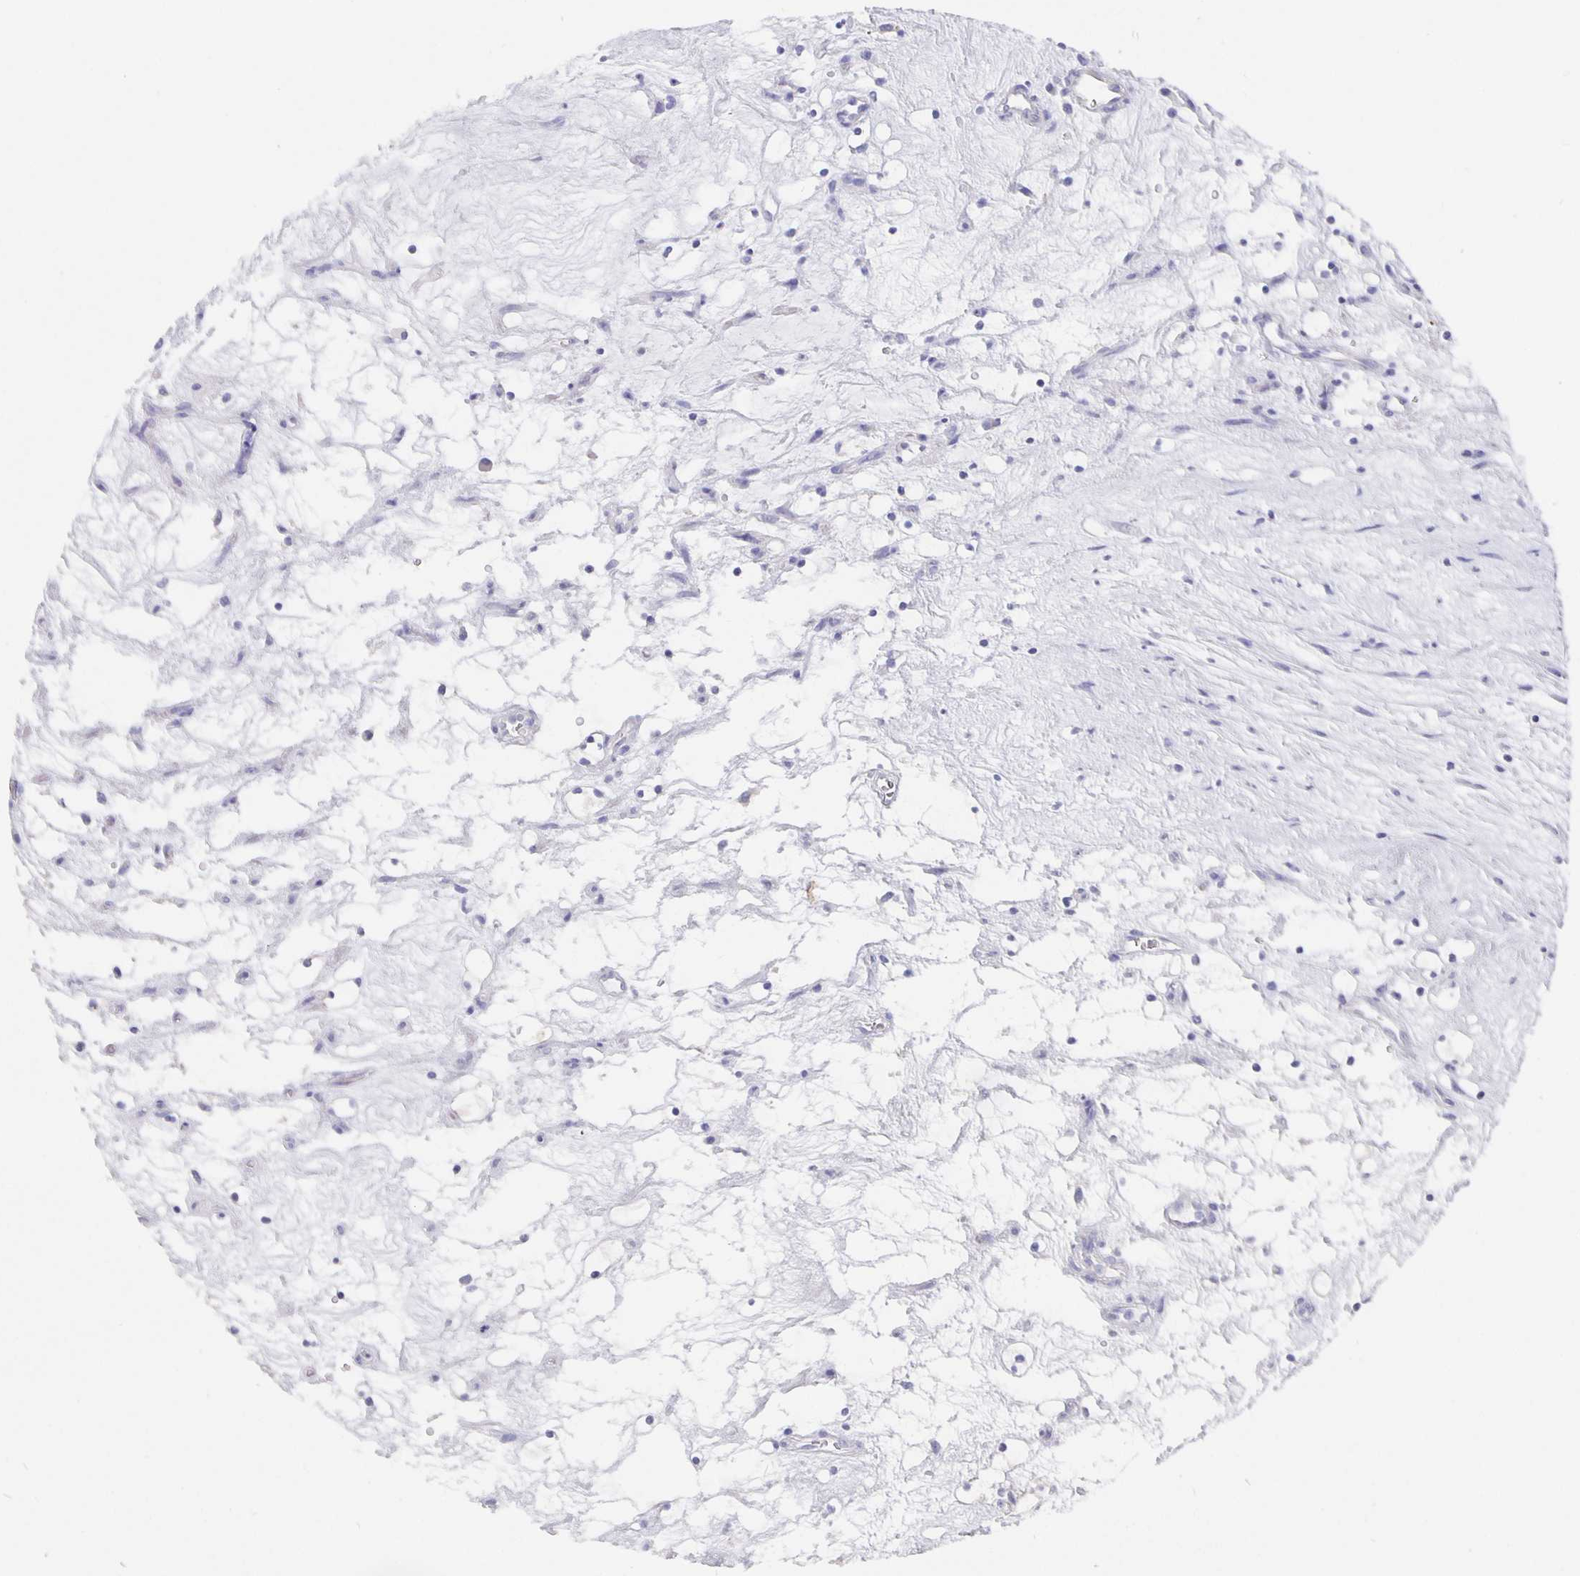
{"staining": {"intensity": "negative", "quantity": "none", "location": "none"}, "tissue": "renal cancer", "cell_type": "Tumor cells", "image_type": "cancer", "snomed": [{"axis": "morphology", "description": "Adenocarcinoma, NOS"}, {"axis": "topography", "description": "Kidney"}], "caption": "Photomicrograph shows no protein positivity in tumor cells of renal cancer tissue.", "gene": "CFAP74", "patient": {"sex": "female", "age": 69}}